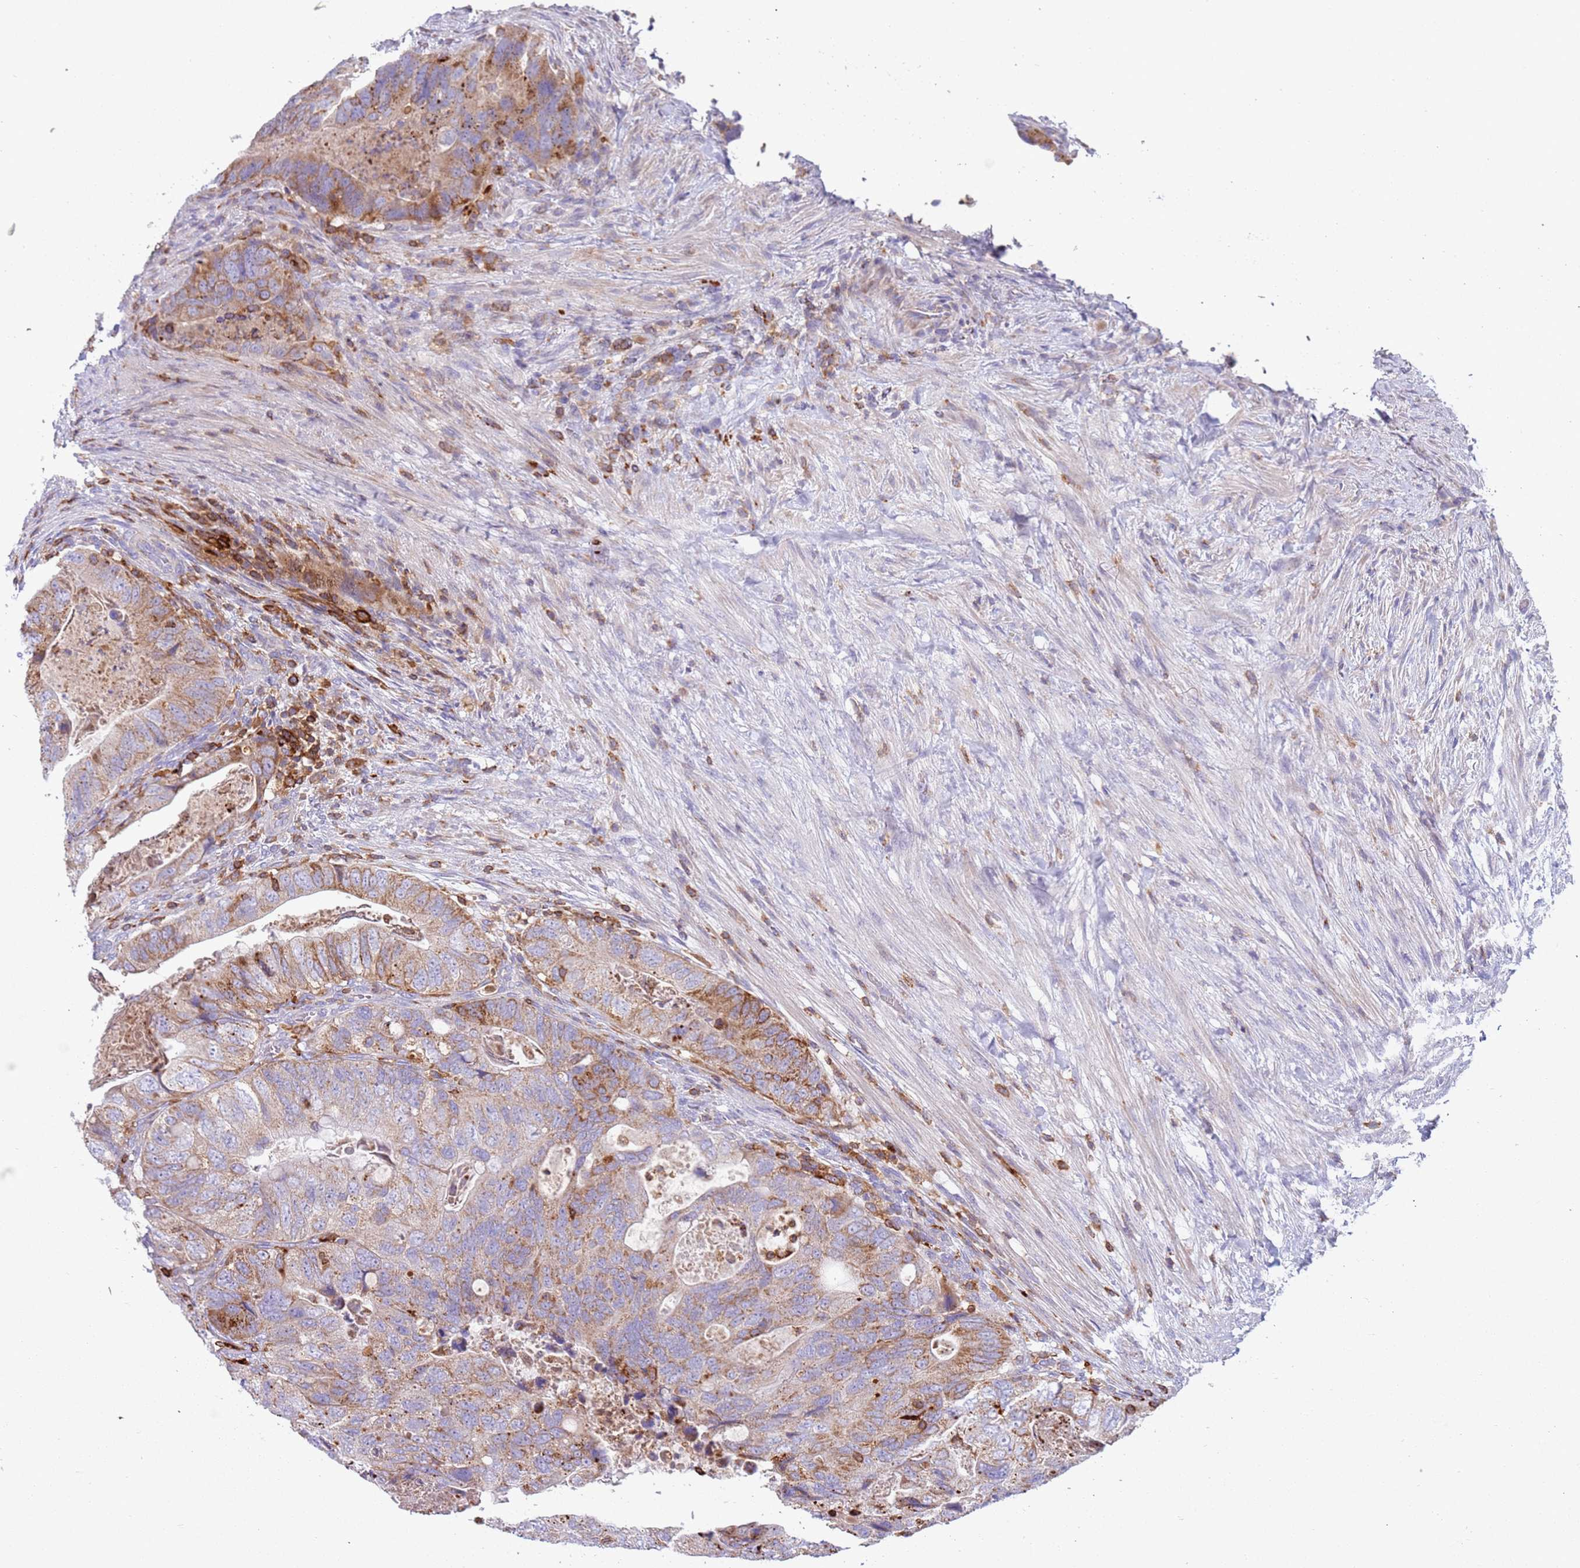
{"staining": {"intensity": "moderate", "quantity": ">75%", "location": "cytoplasmic/membranous"}, "tissue": "colorectal cancer", "cell_type": "Tumor cells", "image_type": "cancer", "snomed": [{"axis": "morphology", "description": "Adenocarcinoma, NOS"}, {"axis": "topography", "description": "Rectum"}], "caption": "Brown immunohistochemical staining in adenocarcinoma (colorectal) reveals moderate cytoplasmic/membranous positivity in approximately >75% of tumor cells.", "gene": "TTPAL", "patient": {"sex": "male", "age": 63}}